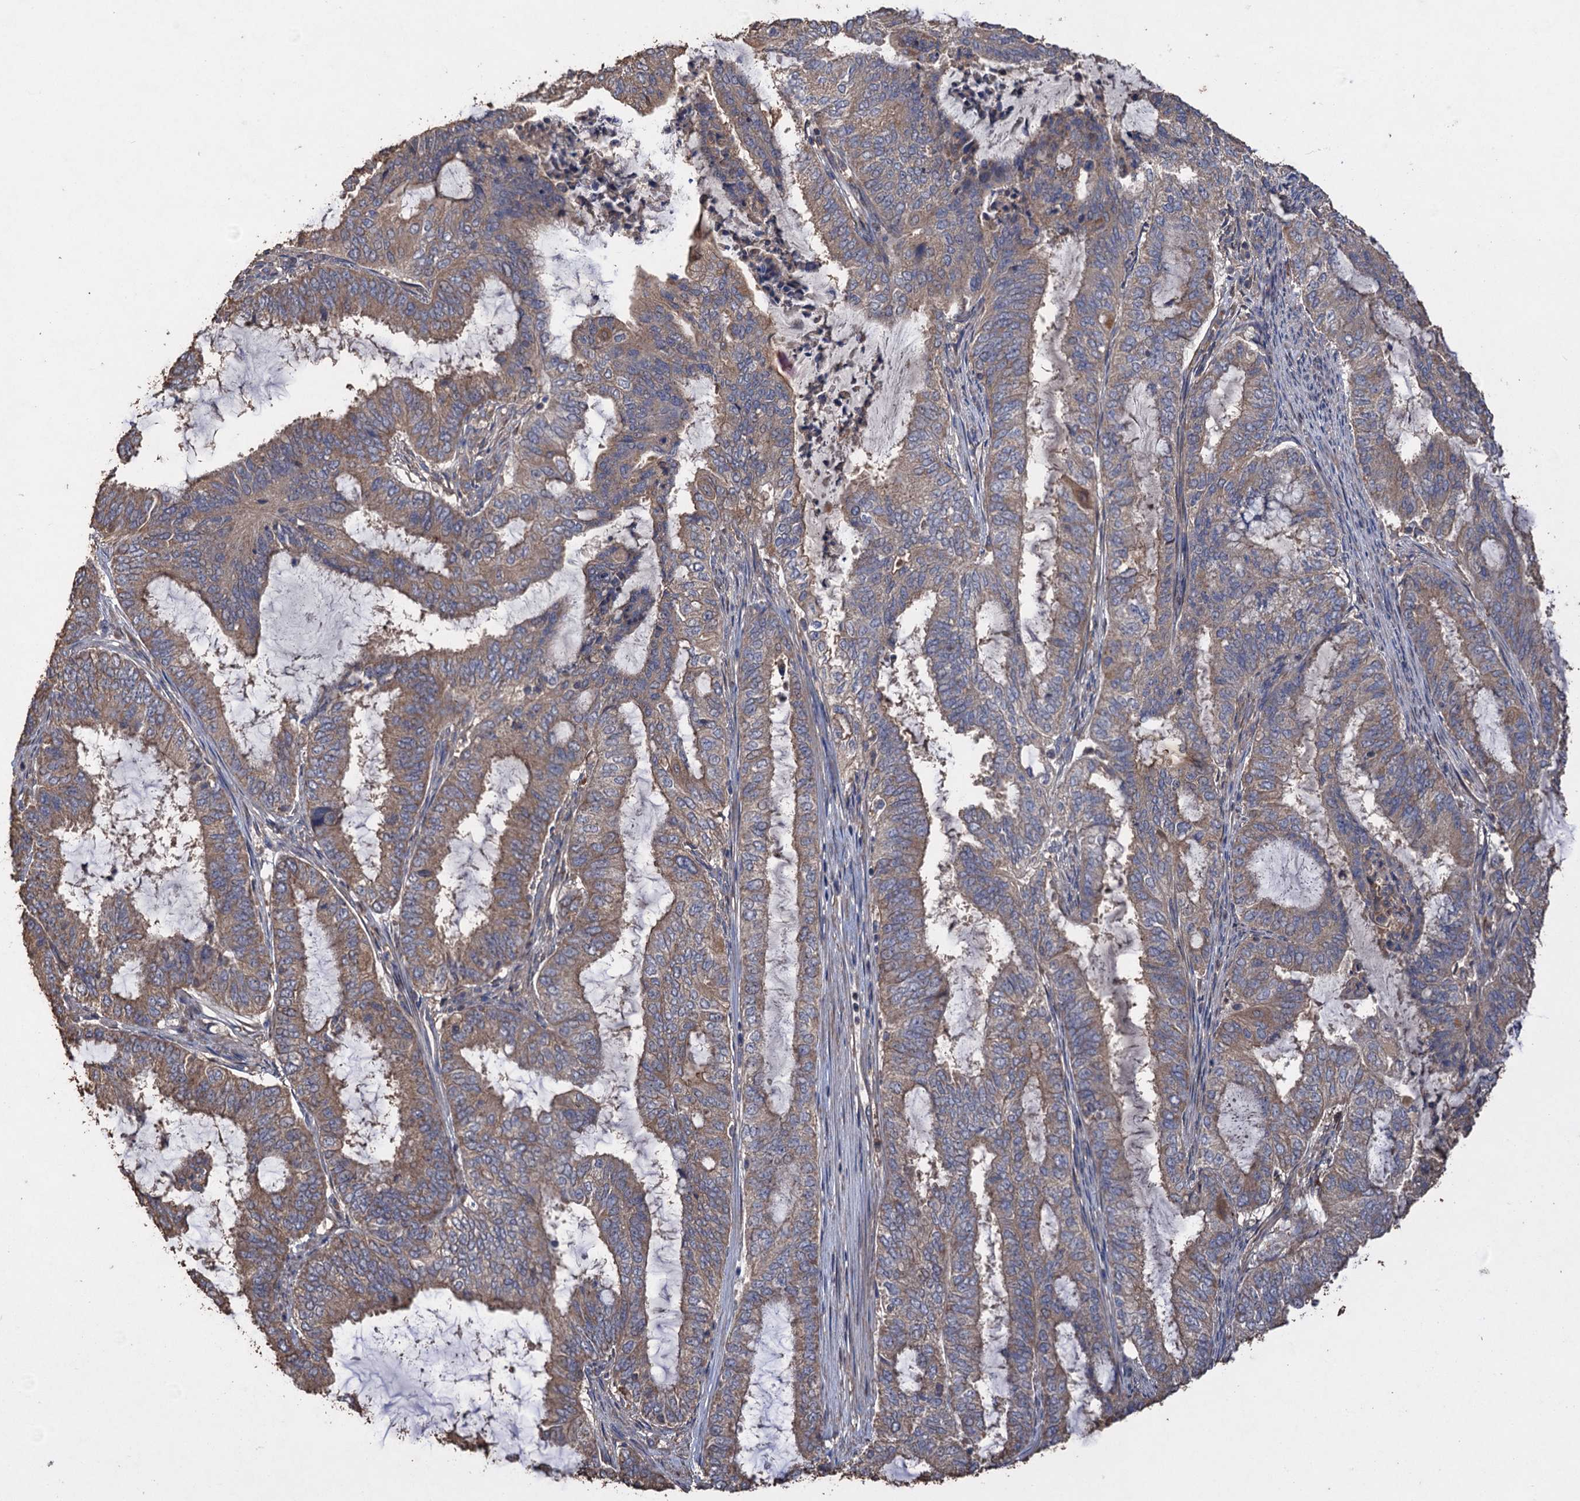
{"staining": {"intensity": "weak", "quantity": ">75%", "location": "cytoplasmic/membranous"}, "tissue": "endometrial cancer", "cell_type": "Tumor cells", "image_type": "cancer", "snomed": [{"axis": "morphology", "description": "Adenocarcinoma, NOS"}, {"axis": "topography", "description": "Endometrium"}], "caption": "A histopathology image of endometrial cancer stained for a protein reveals weak cytoplasmic/membranous brown staining in tumor cells.", "gene": "SCUBE3", "patient": {"sex": "female", "age": 51}}